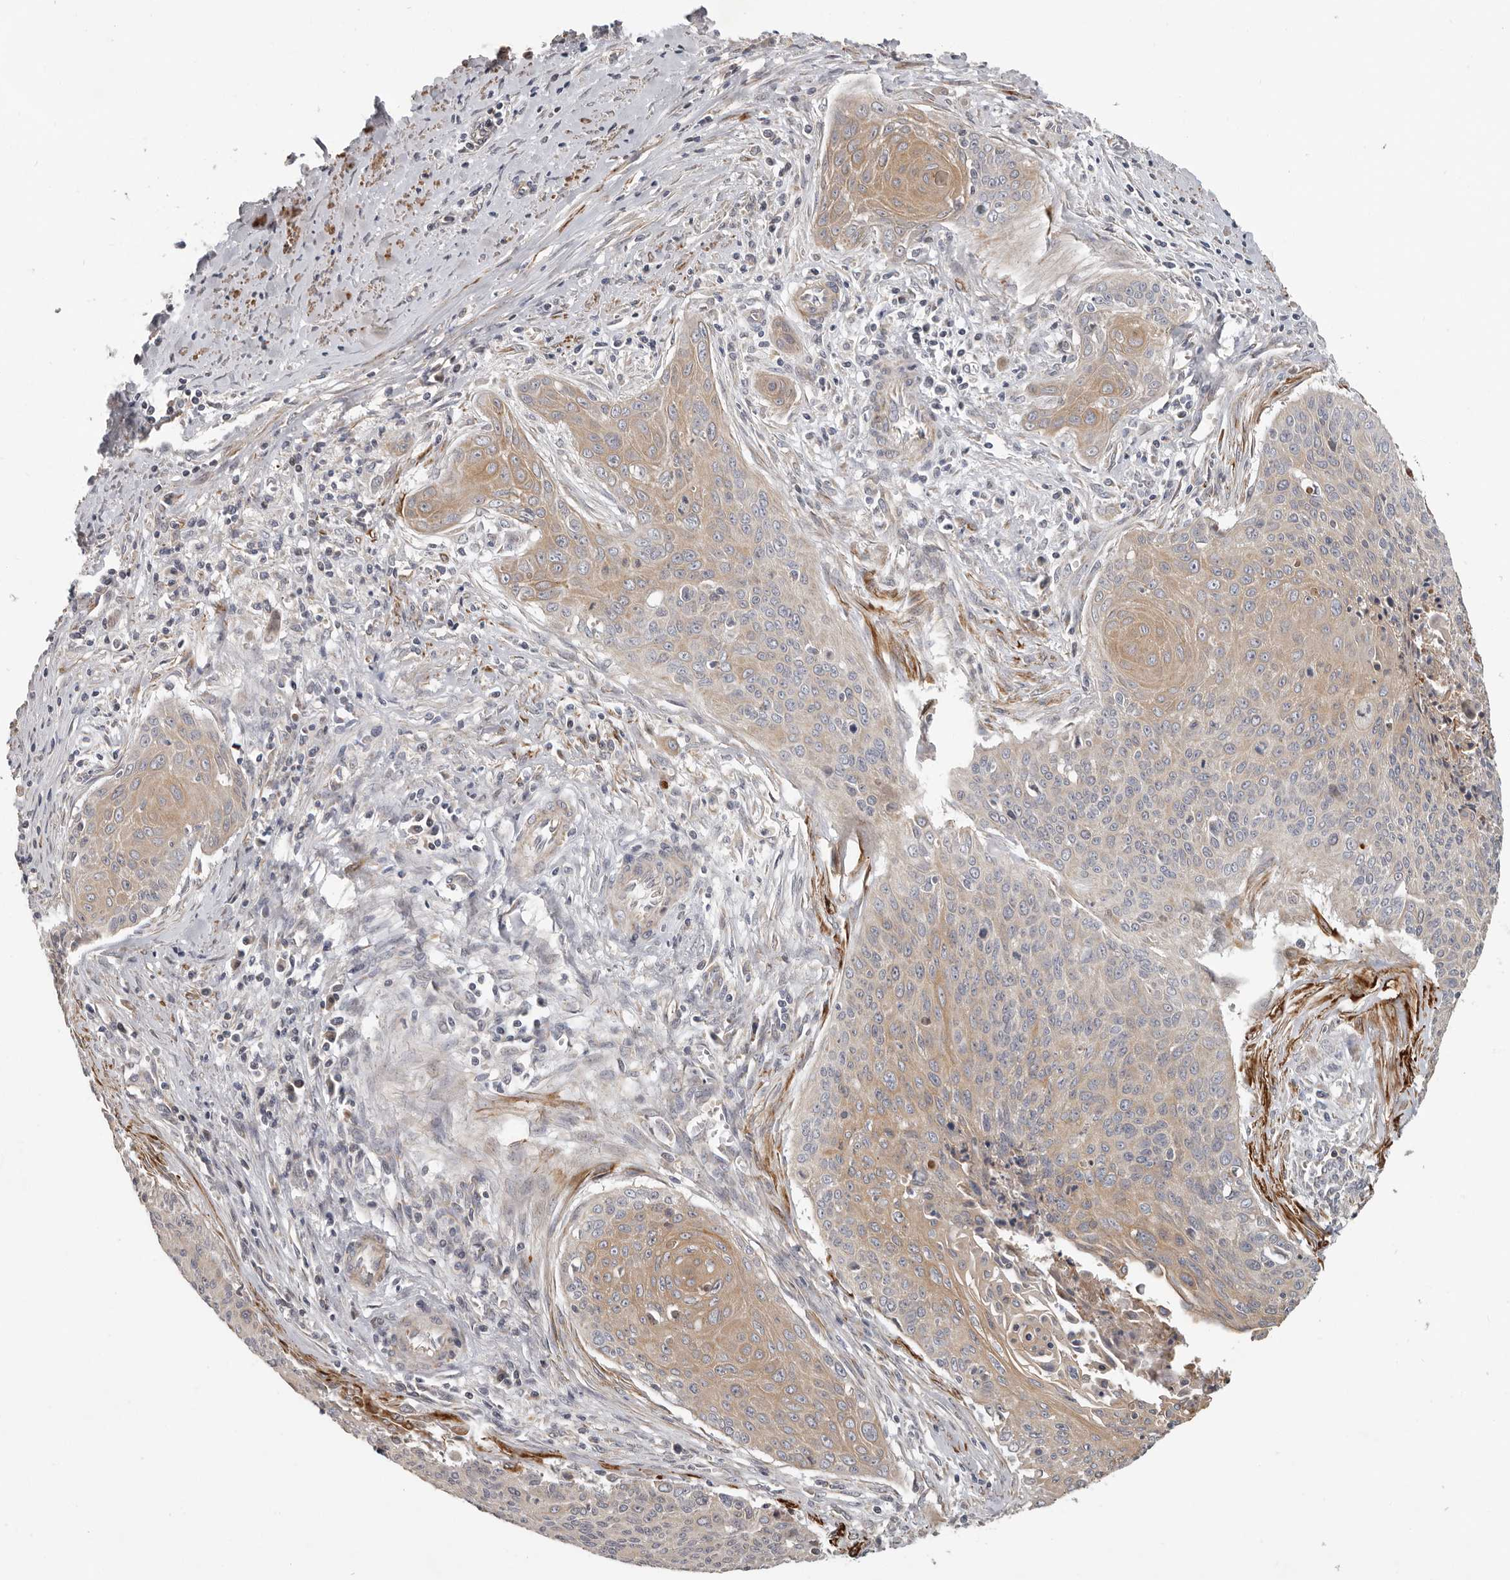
{"staining": {"intensity": "moderate", "quantity": "25%-75%", "location": "cytoplasmic/membranous"}, "tissue": "cervical cancer", "cell_type": "Tumor cells", "image_type": "cancer", "snomed": [{"axis": "morphology", "description": "Squamous cell carcinoma, NOS"}, {"axis": "topography", "description": "Cervix"}], "caption": "Immunohistochemistry (IHC) micrograph of human cervical cancer stained for a protein (brown), which reveals medium levels of moderate cytoplasmic/membranous staining in about 25%-75% of tumor cells.", "gene": "UNK", "patient": {"sex": "female", "age": 55}}